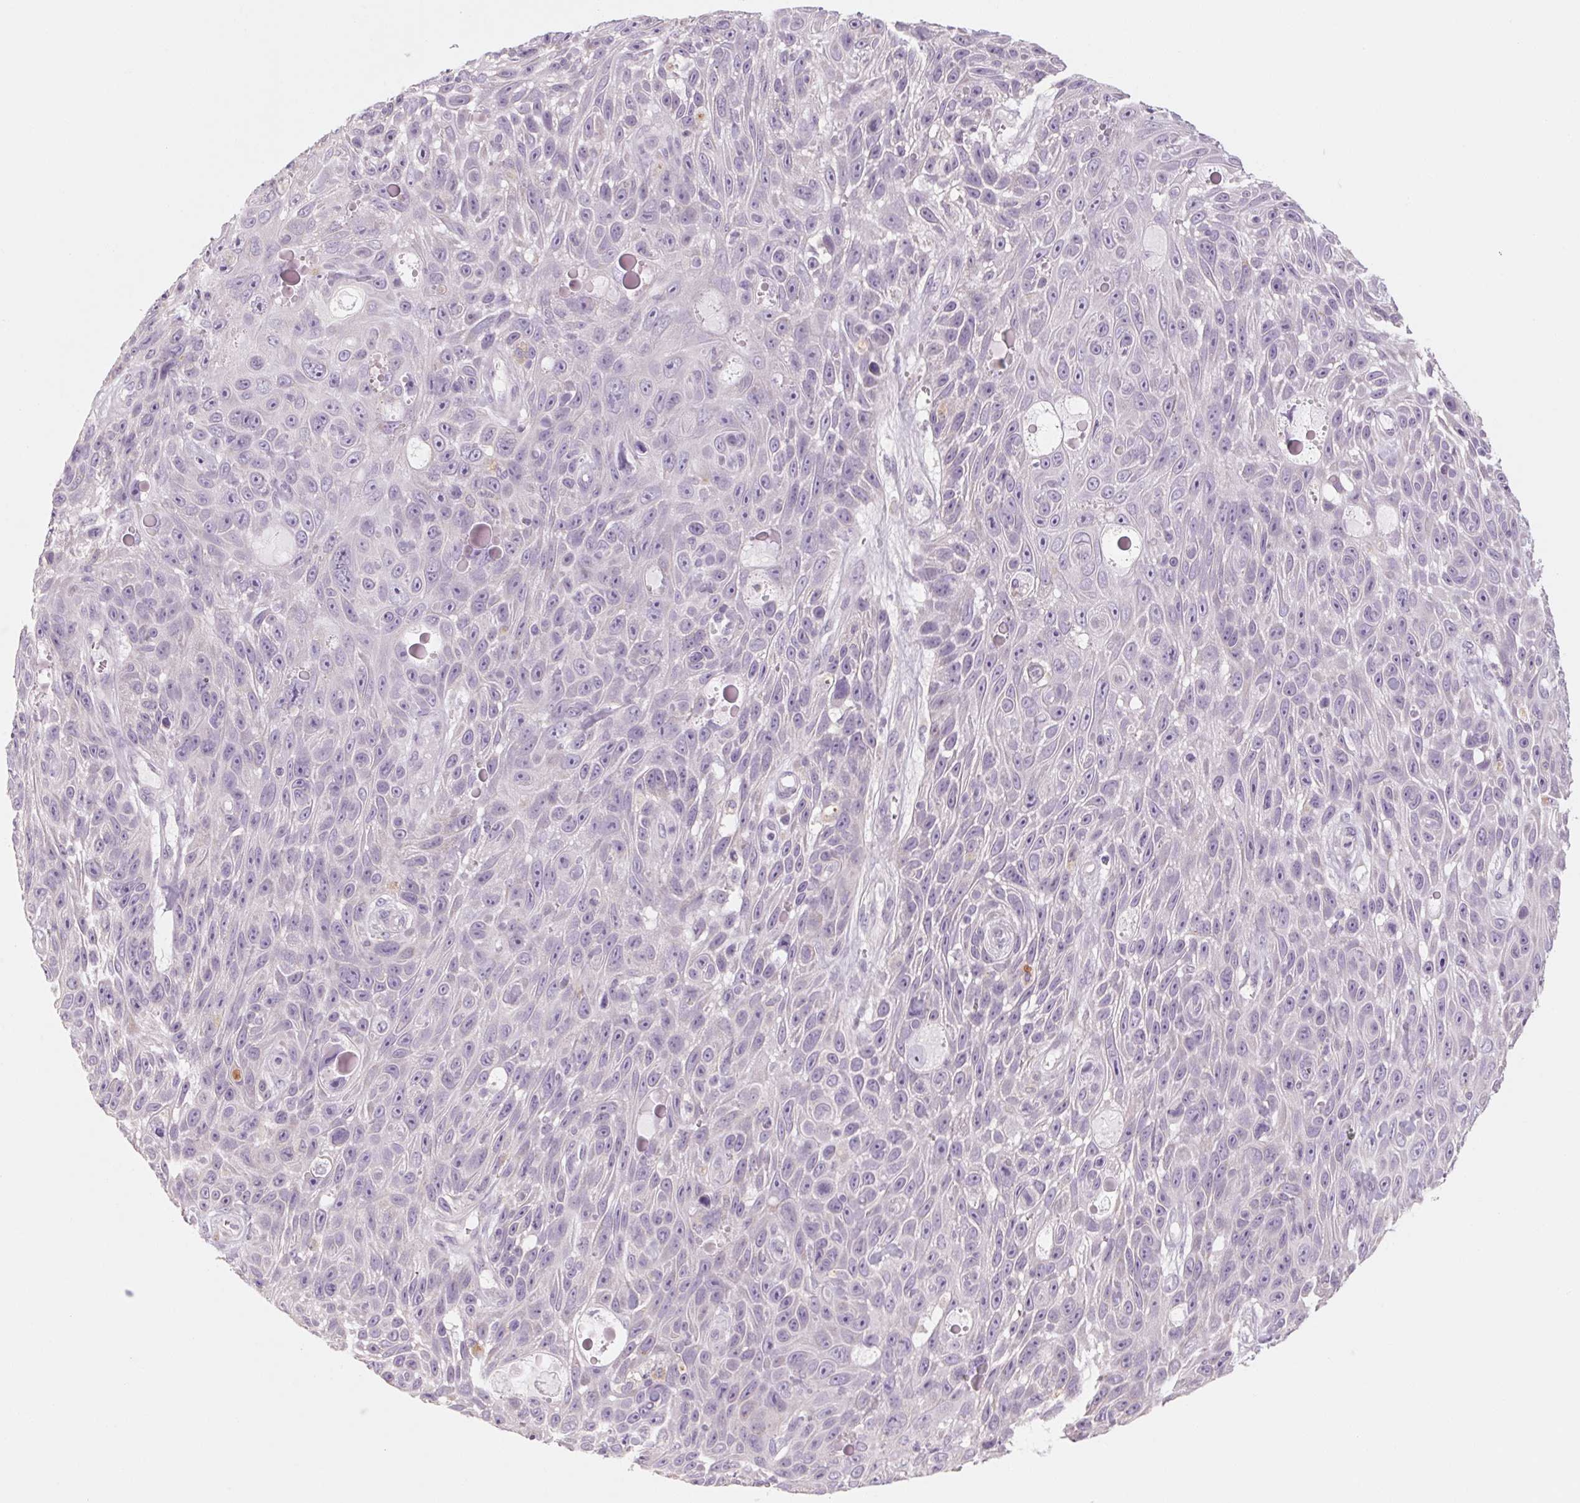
{"staining": {"intensity": "negative", "quantity": "none", "location": "none"}, "tissue": "skin cancer", "cell_type": "Tumor cells", "image_type": "cancer", "snomed": [{"axis": "morphology", "description": "Squamous cell carcinoma, NOS"}, {"axis": "topography", "description": "Skin"}], "caption": "An image of human squamous cell carcinoma (skin) is negative for staining in tumor cells. (Brightfield microscopy of DAB (3,3'-diaminobenzidine) IHC at high magnification).", "gene": "POU1F1", "patient": {"sex": "male", "age": 82}}